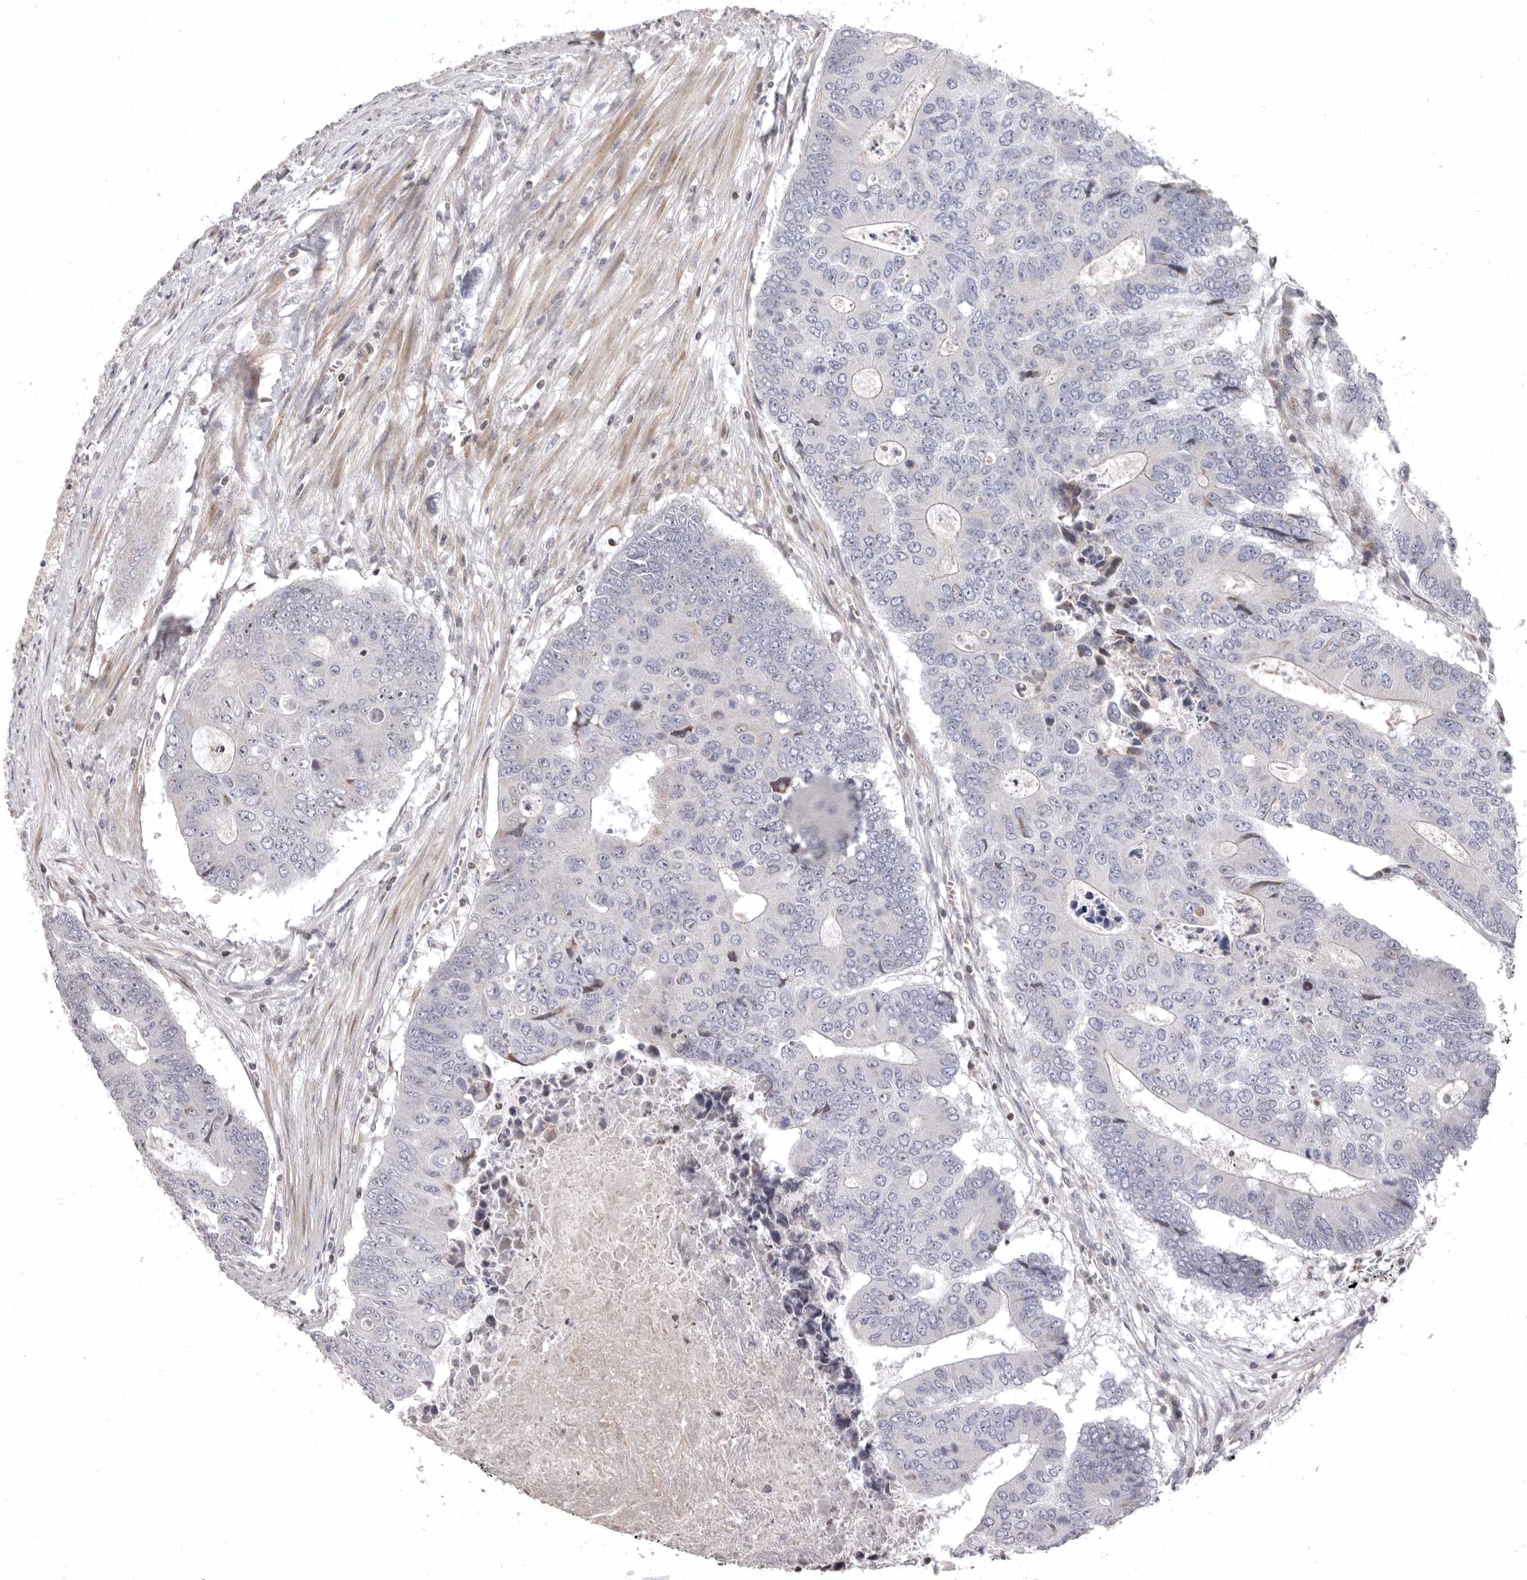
{"staining": {"intensity": "negative", "quantity": "none", "location": "none"}, "tissue": "colorectal cancer", "cell_type": "Tumor cells", "image_type": "cancer", "snomed": [{"axis": "morphology", "description": "Adenocarcinoma, NOS"}, {"axis": "topography", "description": "Colon"}], "caption": "DAB (3,3'-diaminobenzidine) immunohistochemical staining of adenocarcinoma (colorectal) shows no significant expression in tumor cells. (DAB immunohistochemistry (IHC) with hematoxylin counter stain).", "gene": "AZIN1", "patient": {"sex": "male", "age": 87}}